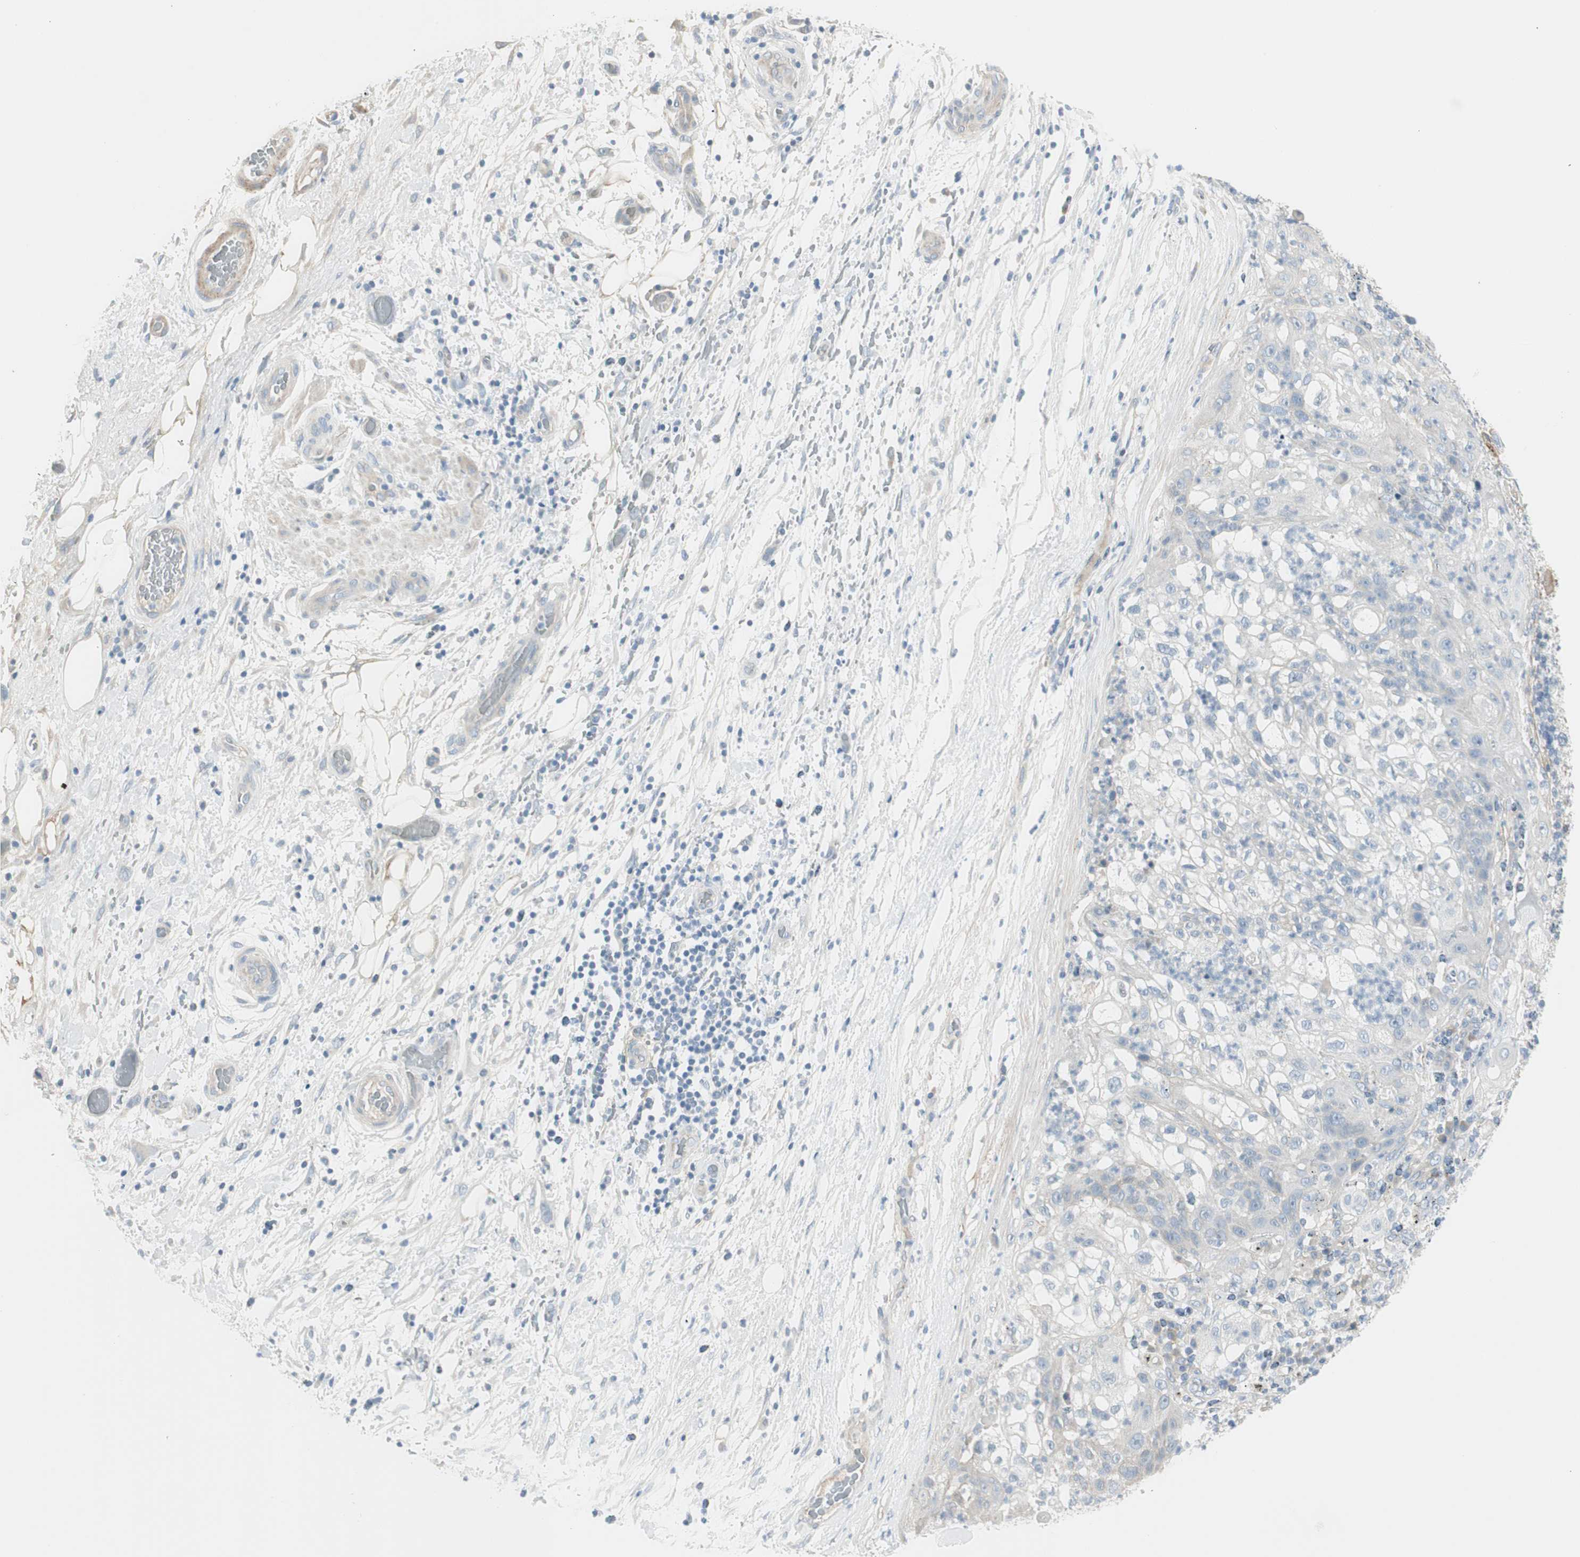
{"staining": {"intensity": "negative", "quantity": "none", "location": "none"}, "tissue": "lung cancer", "cell_type": "Tumor cells", "image_type": "cancer", "snomed": [{"axis": "morphology", "description": "Inflammation, NOS"}, {"axis": "morphology", "description": "Squamous cell carcinoma, NOS"}, {"axis": "topography", "description": "Lymph node"}, {"axis": "topography", "description": "Soft tissue"}, {"axis": "topography", "description": "Lung"}], "caption": "Tumor cells are negative for protein expression in human lung cancer.", "gene": "CACNA2D1", "patient": {"sex": "male", "age": 66}}